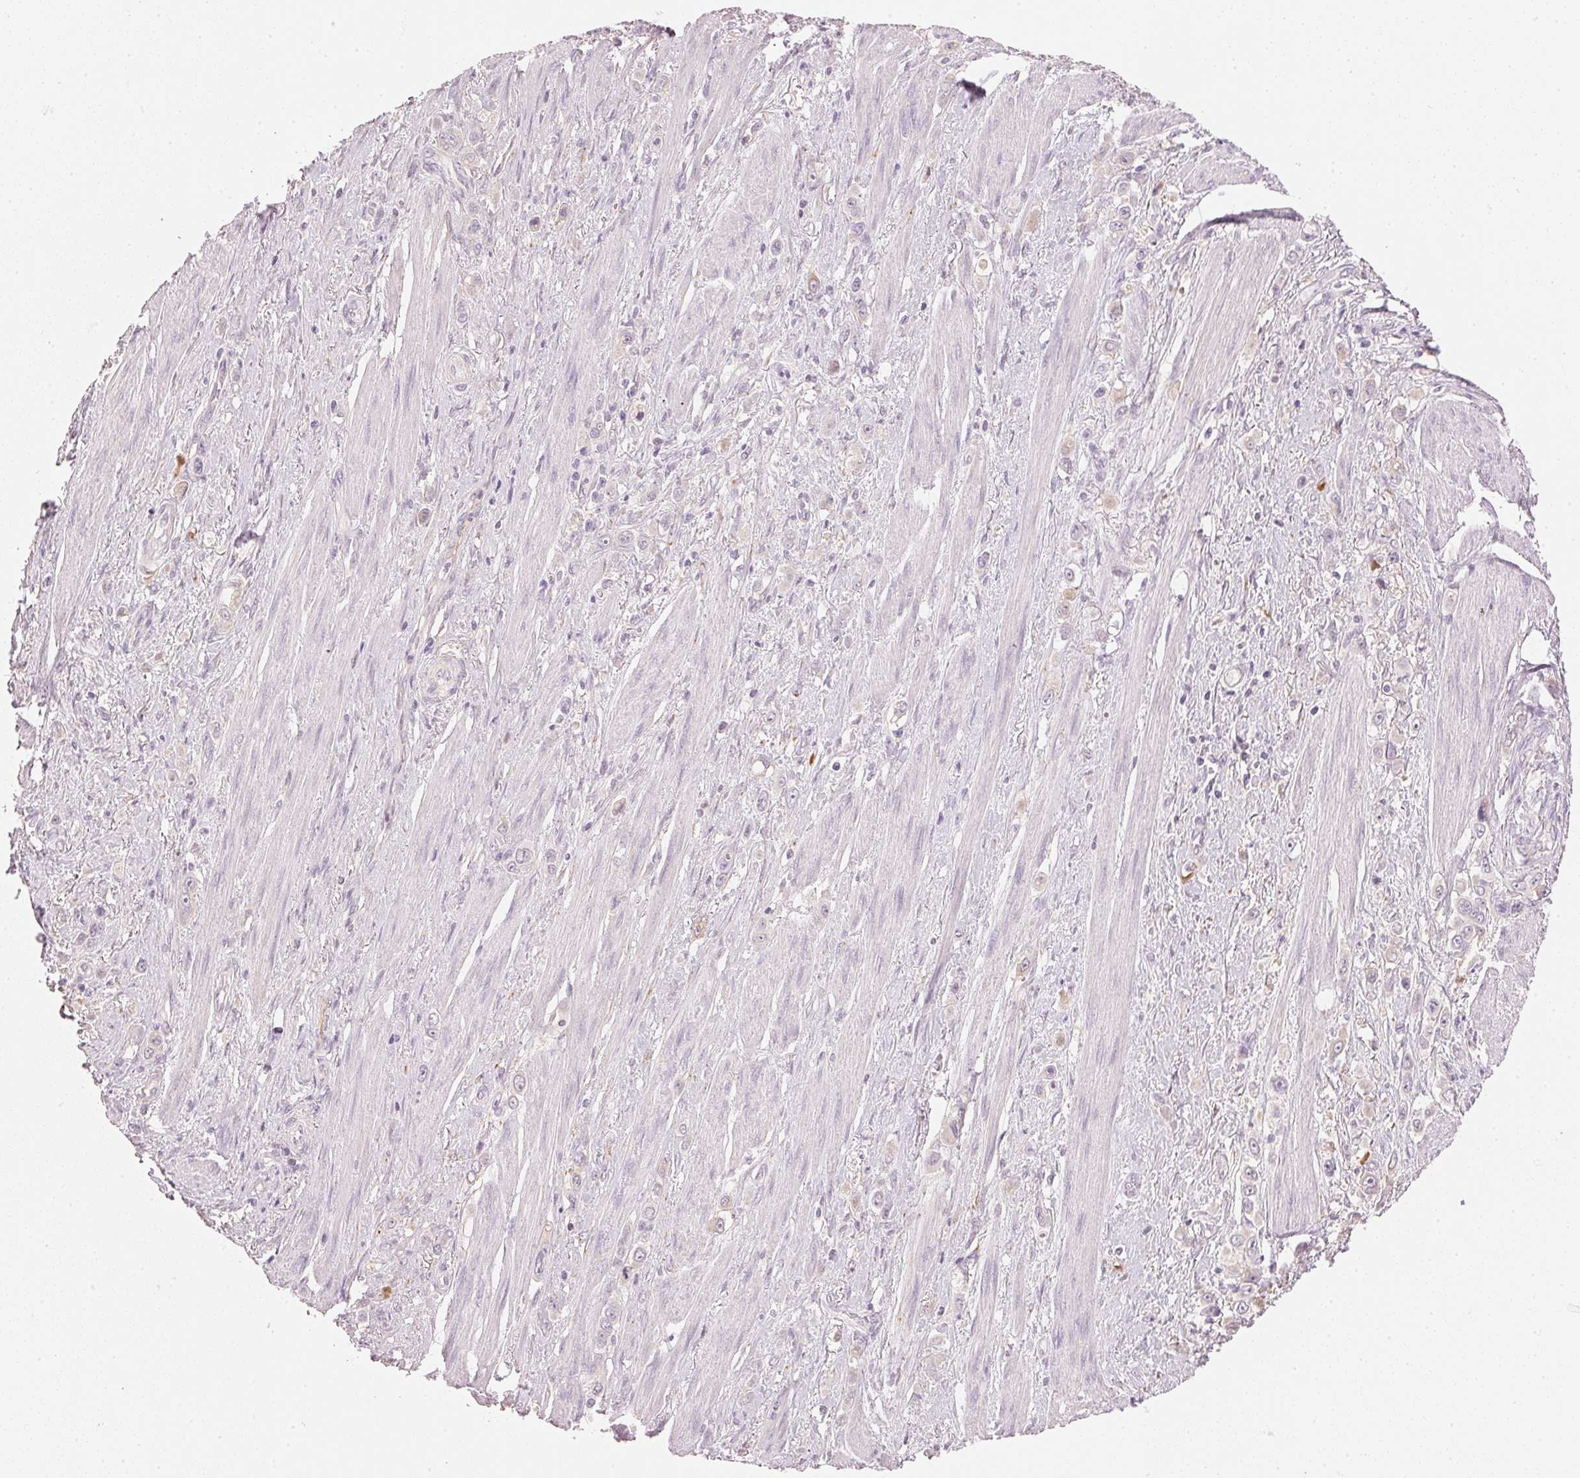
{"staining": {"intensity": "negative", "quantity": "none", "location": "none"}, "tissue": "stomach cancer", "cell_type": "Tumor cells", "image_type": "cancer", "snomed": [{"axis": "morphology", "description": "Adenocarcinoma, NOS"}, {"axis": "topography", "description": "Stomach, upper"}], "caption": "This is a histopathology image of immunohistochemistry (IHC) staining of stomach cancer (adenocarcinoma), which shows no positivity in tumor cells.", "gene": "RMDN2", "patient": {"sex": "male", "age": 75}}